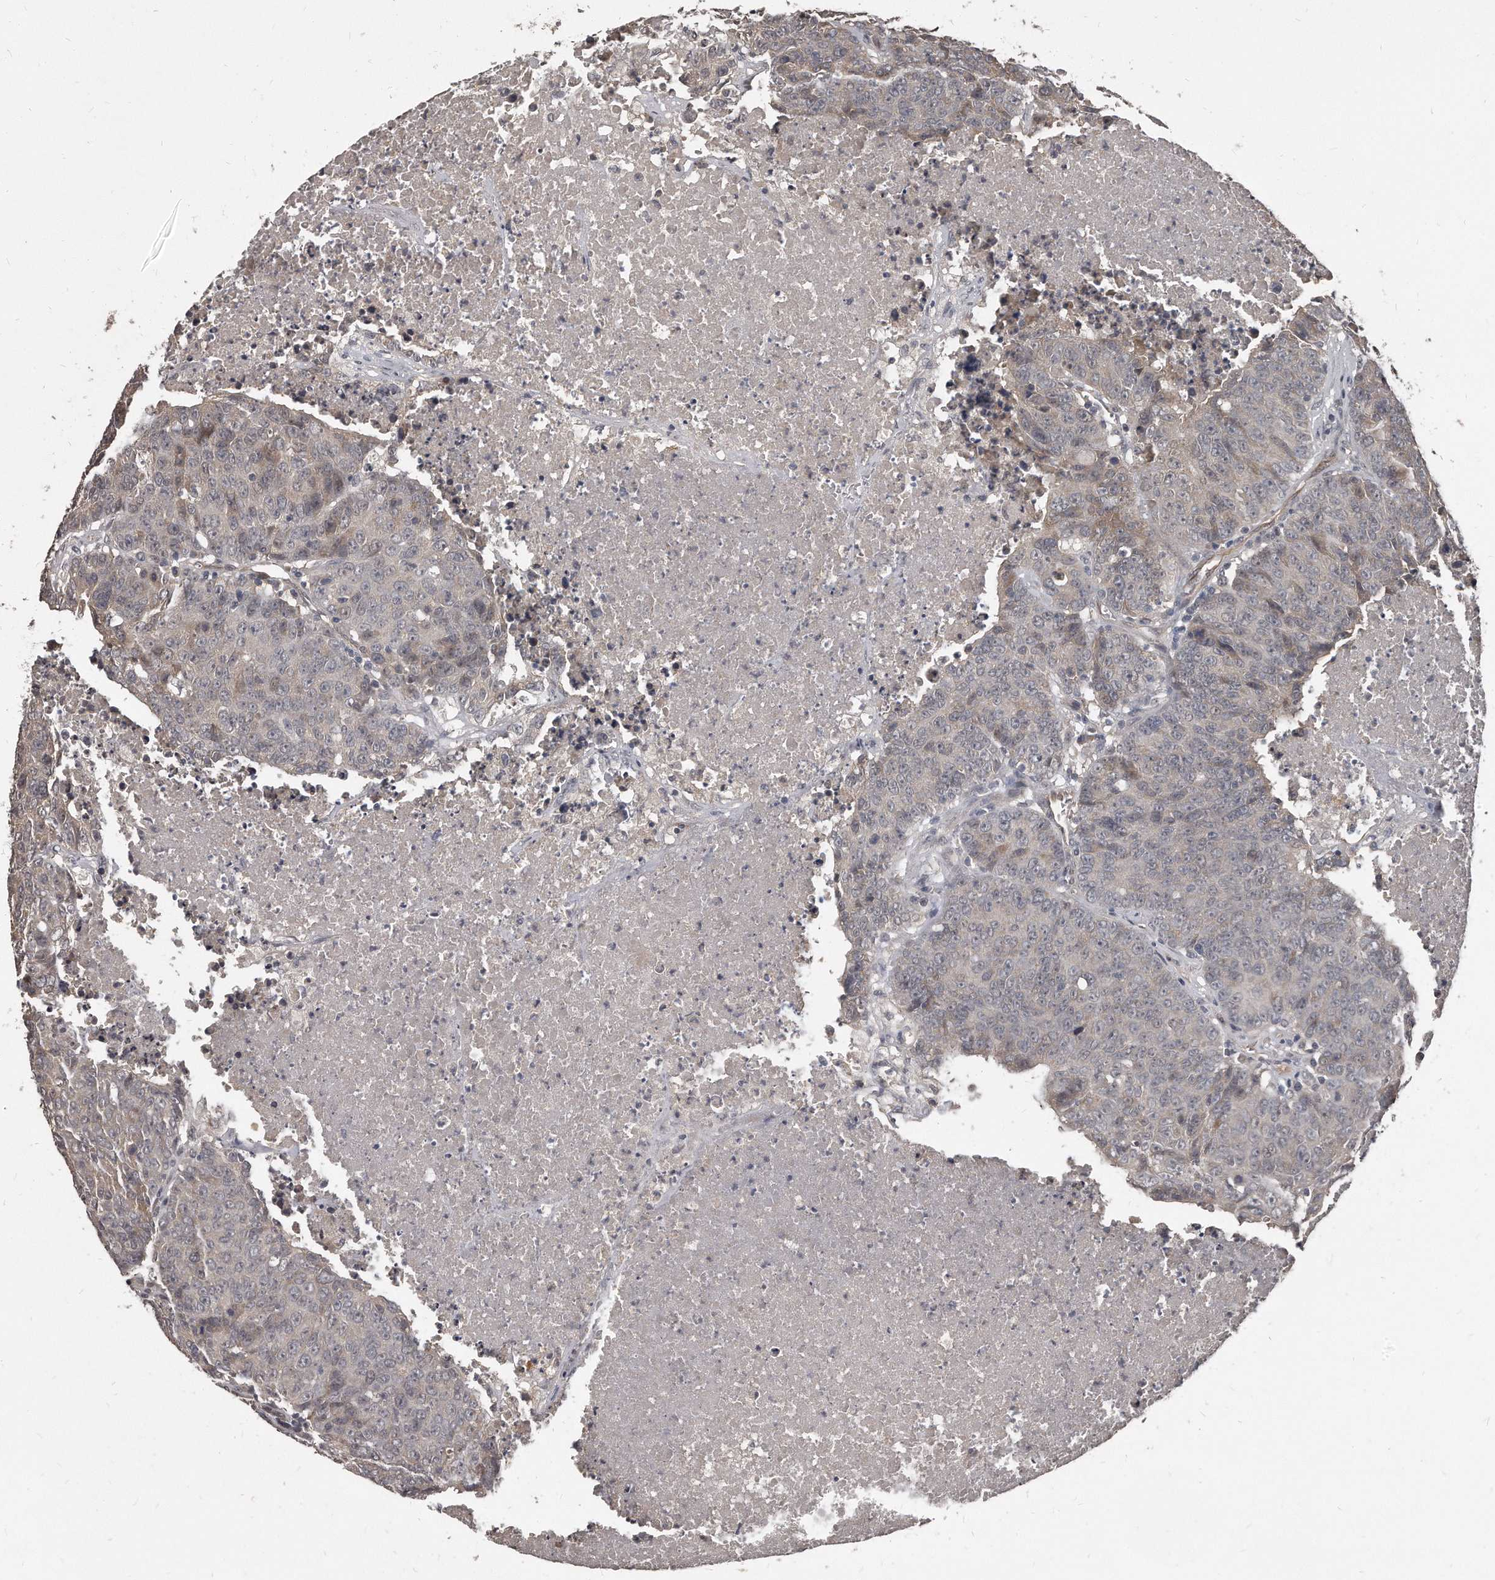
{"staining": {"intensity": "negative", "quantity": "none", "location": "none"}, "tissue": "colorectal cancer", "cell_type": "Tumor cells", "image_type": "cancer", "snomed": [{"axis": "morphology", "description": "Adenocarcinoma, NOS"}, {"axis": "topography", "description": "Colon"}], "caption": "Micrograph shows no significant protein positivity in tumor cells of colorectal adenocarcinoma.", "gene": "GRB10", "patient": {"sex": "female", "age": 53}}